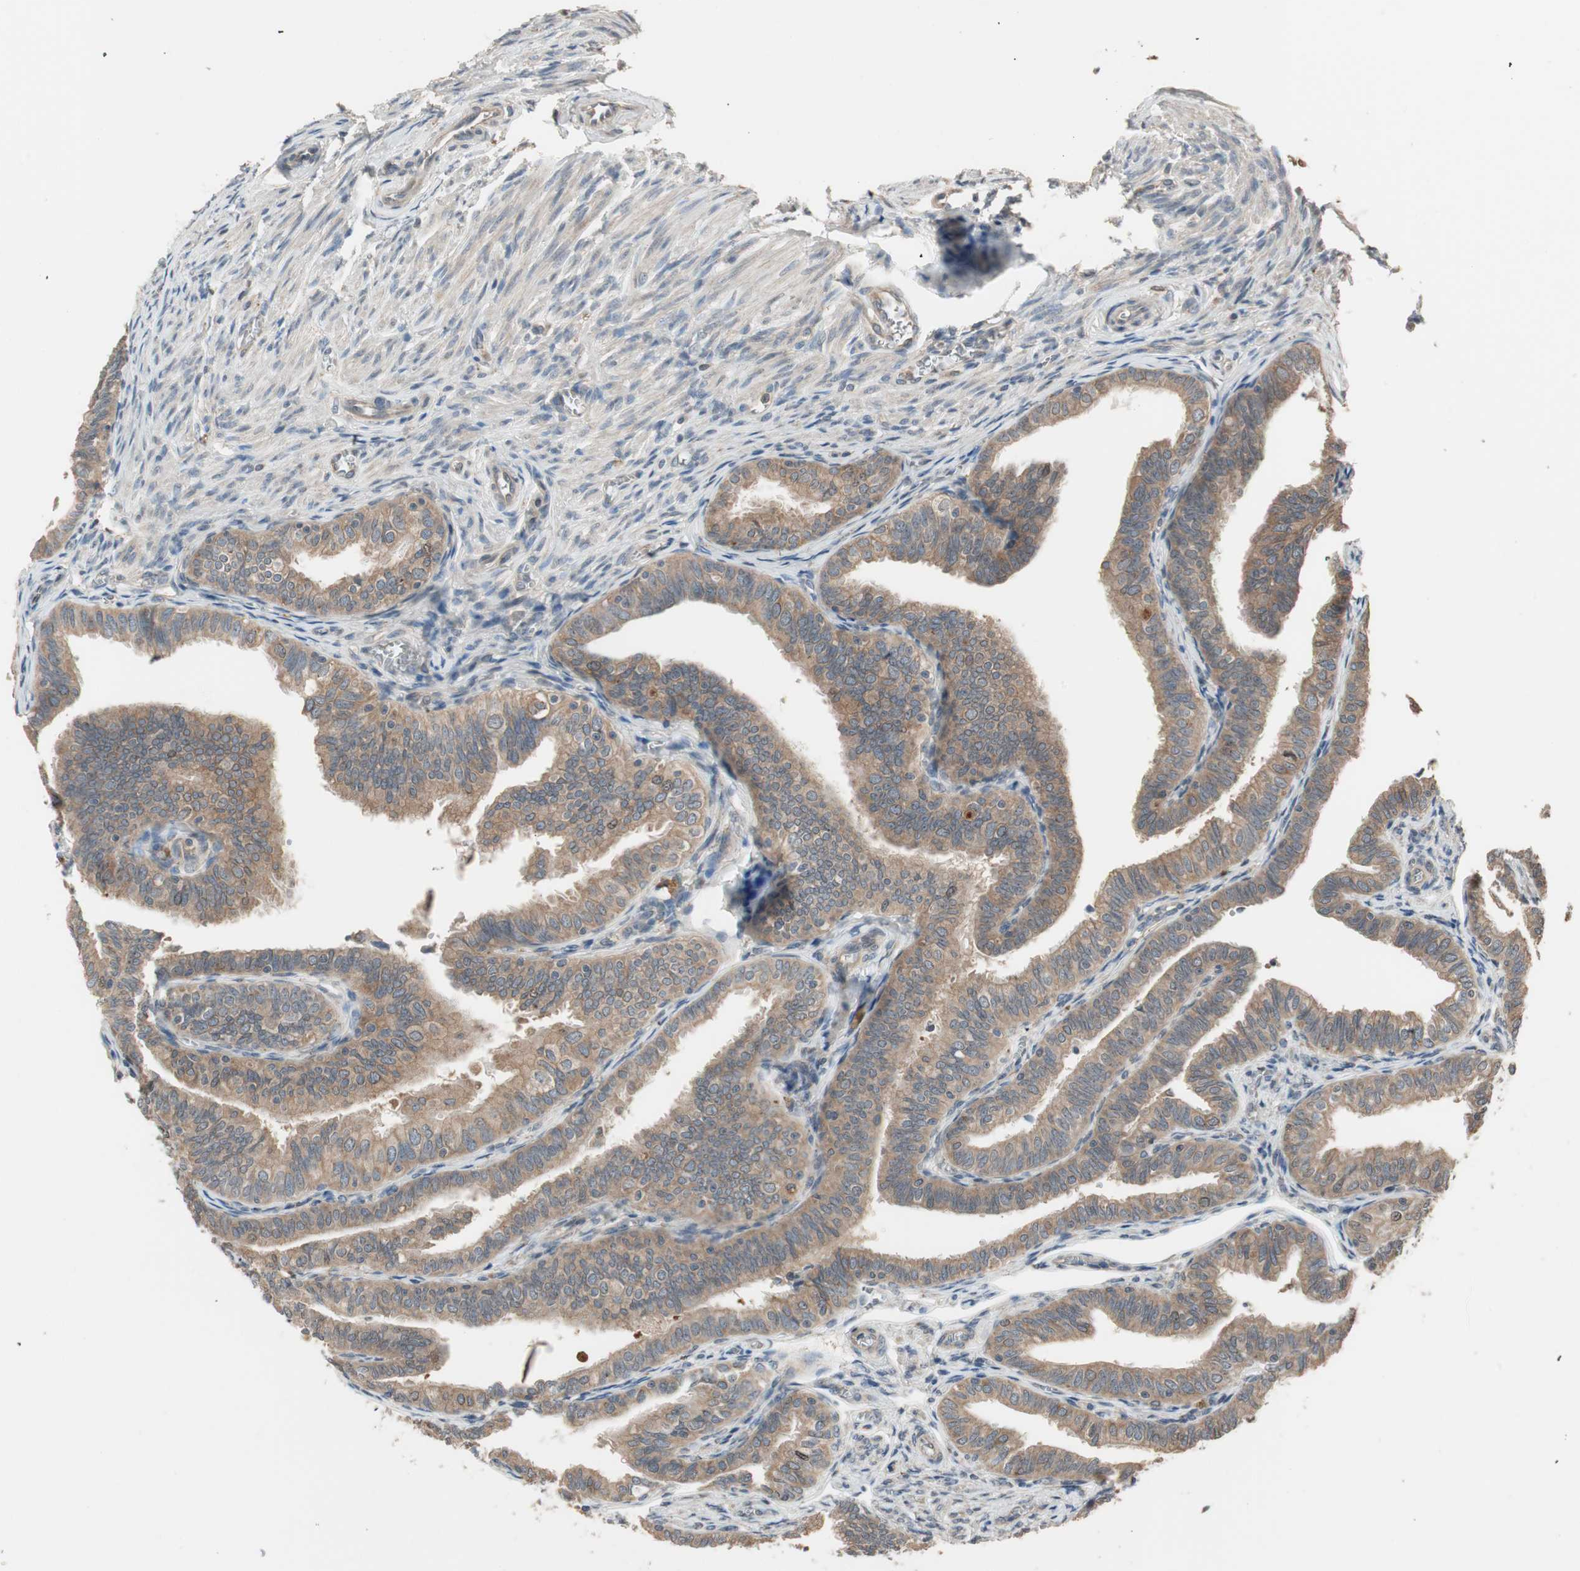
{"staining": {"intensity": "moderate", "quantity": ">75%", "location": "cytoplasmic/membranous"}, "tissue": "fallopian tube", "cell_type": "Glandular cells", "image_type": "normal", "snomed": [{"axis": "morphology", "description": "Normal tissue, NOS"}, {"axis": "topography", "description": "Fallopian tube"}], "caption": "DAB (3,3'-diaminobenzidine) immunohistochemical staining of benign fallopian tube displays moderate cytoplasmic/membranous protein positivity in approximately >75% of glandular cells. (IHC, brightfield microscopy, high magnification).", "gene": "ATP6AP2", "patient": {"sex": "female", "age": 46}}